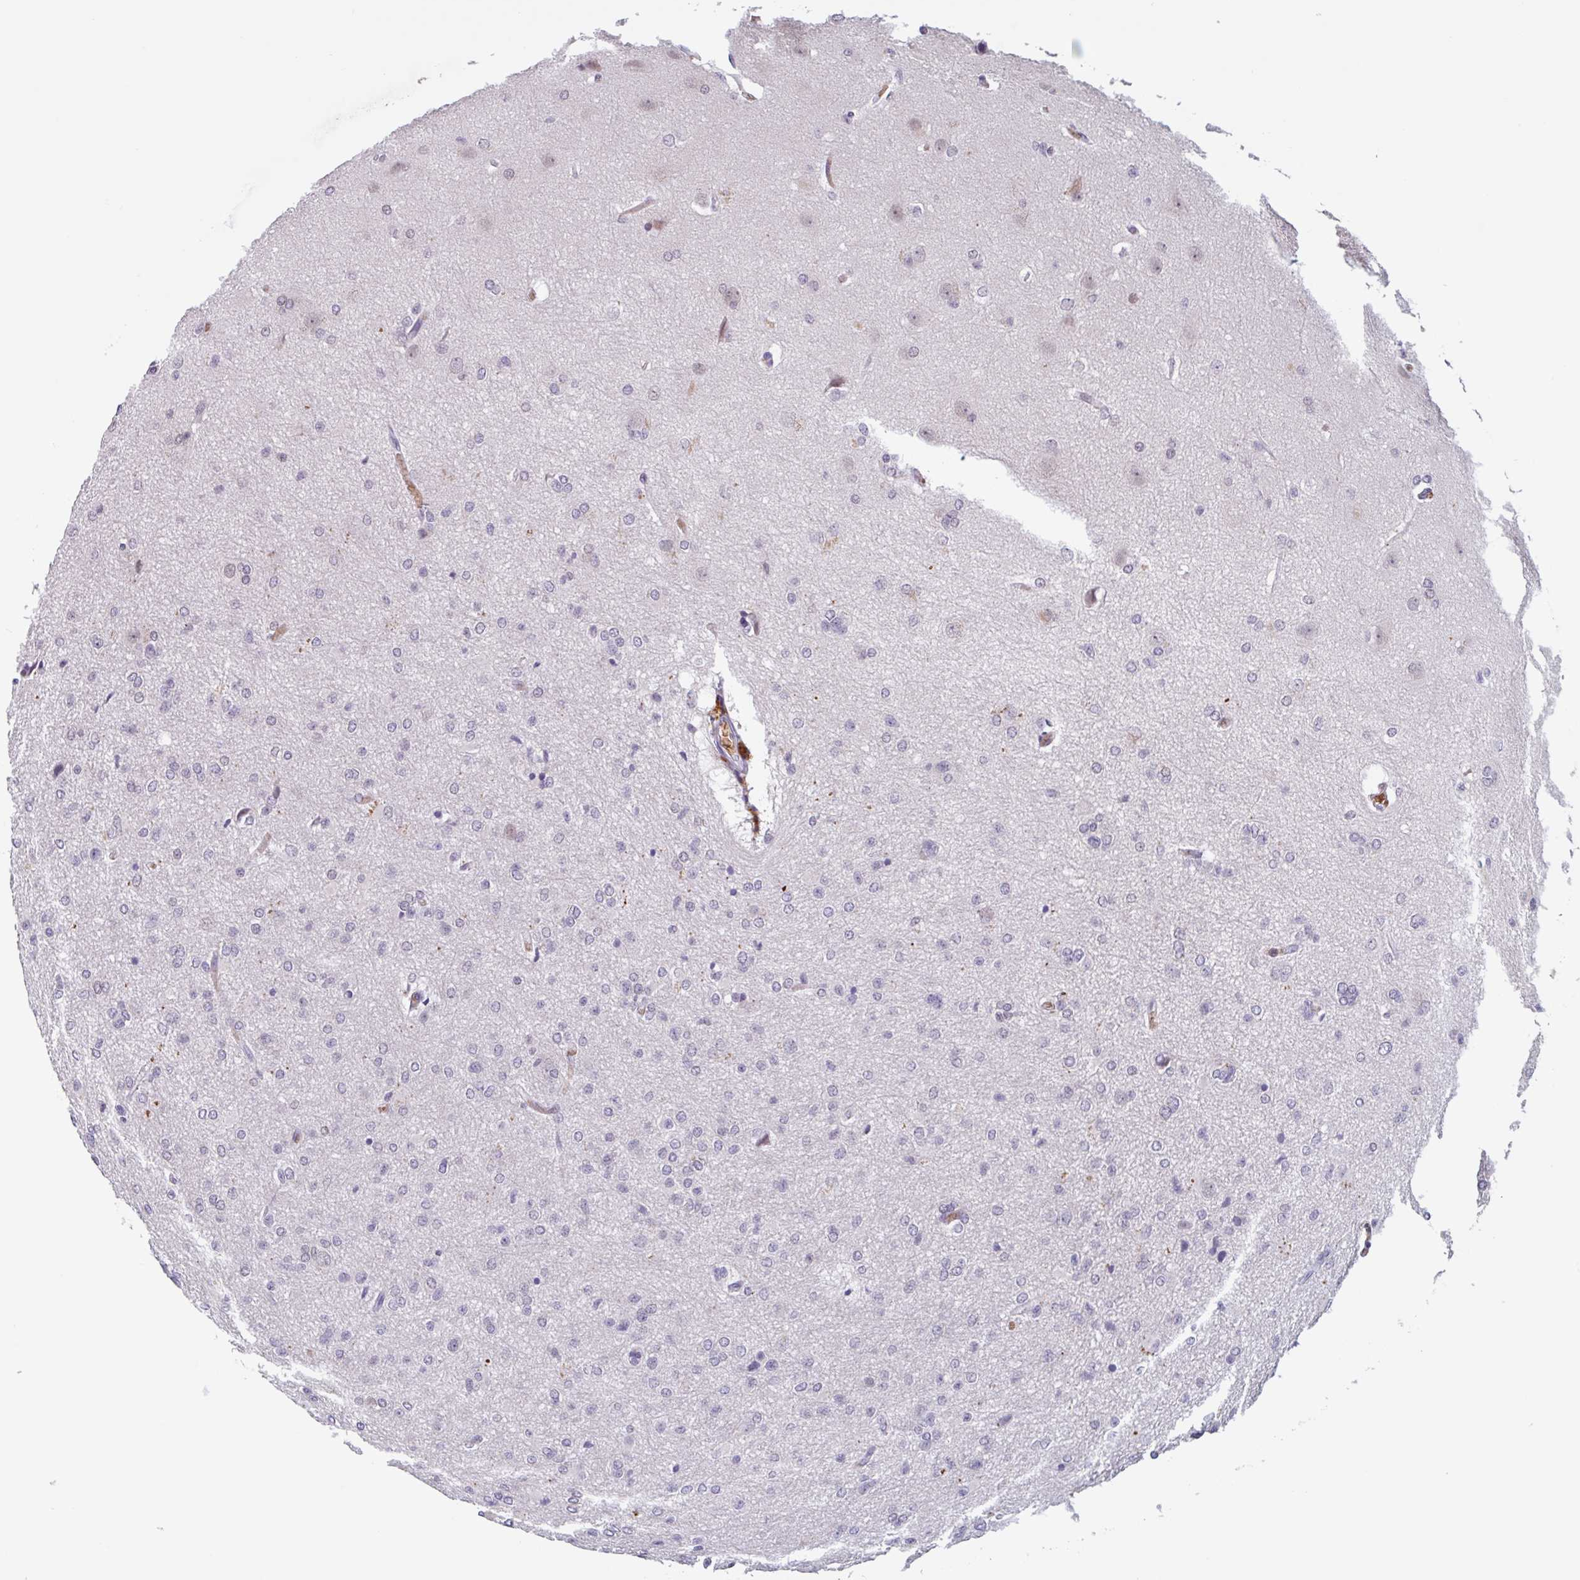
{"staining": {"intensity": "negative", "quantity": "none", "location": "none"}, "tissue": "glioma", "cell_type": "Tumor cells", "image_type": "cancer", "snomed": [{"axis": "morphology", "description": "Glioma, malignant, Low grade"}, {"axis": "topography", "description": "Brain"}], "caption": "The image shows no significant staining in tumor cells of malignant glioma (low-grade).", "gene": "RHAG", "patient": {"sex": "male", "age": 26}}